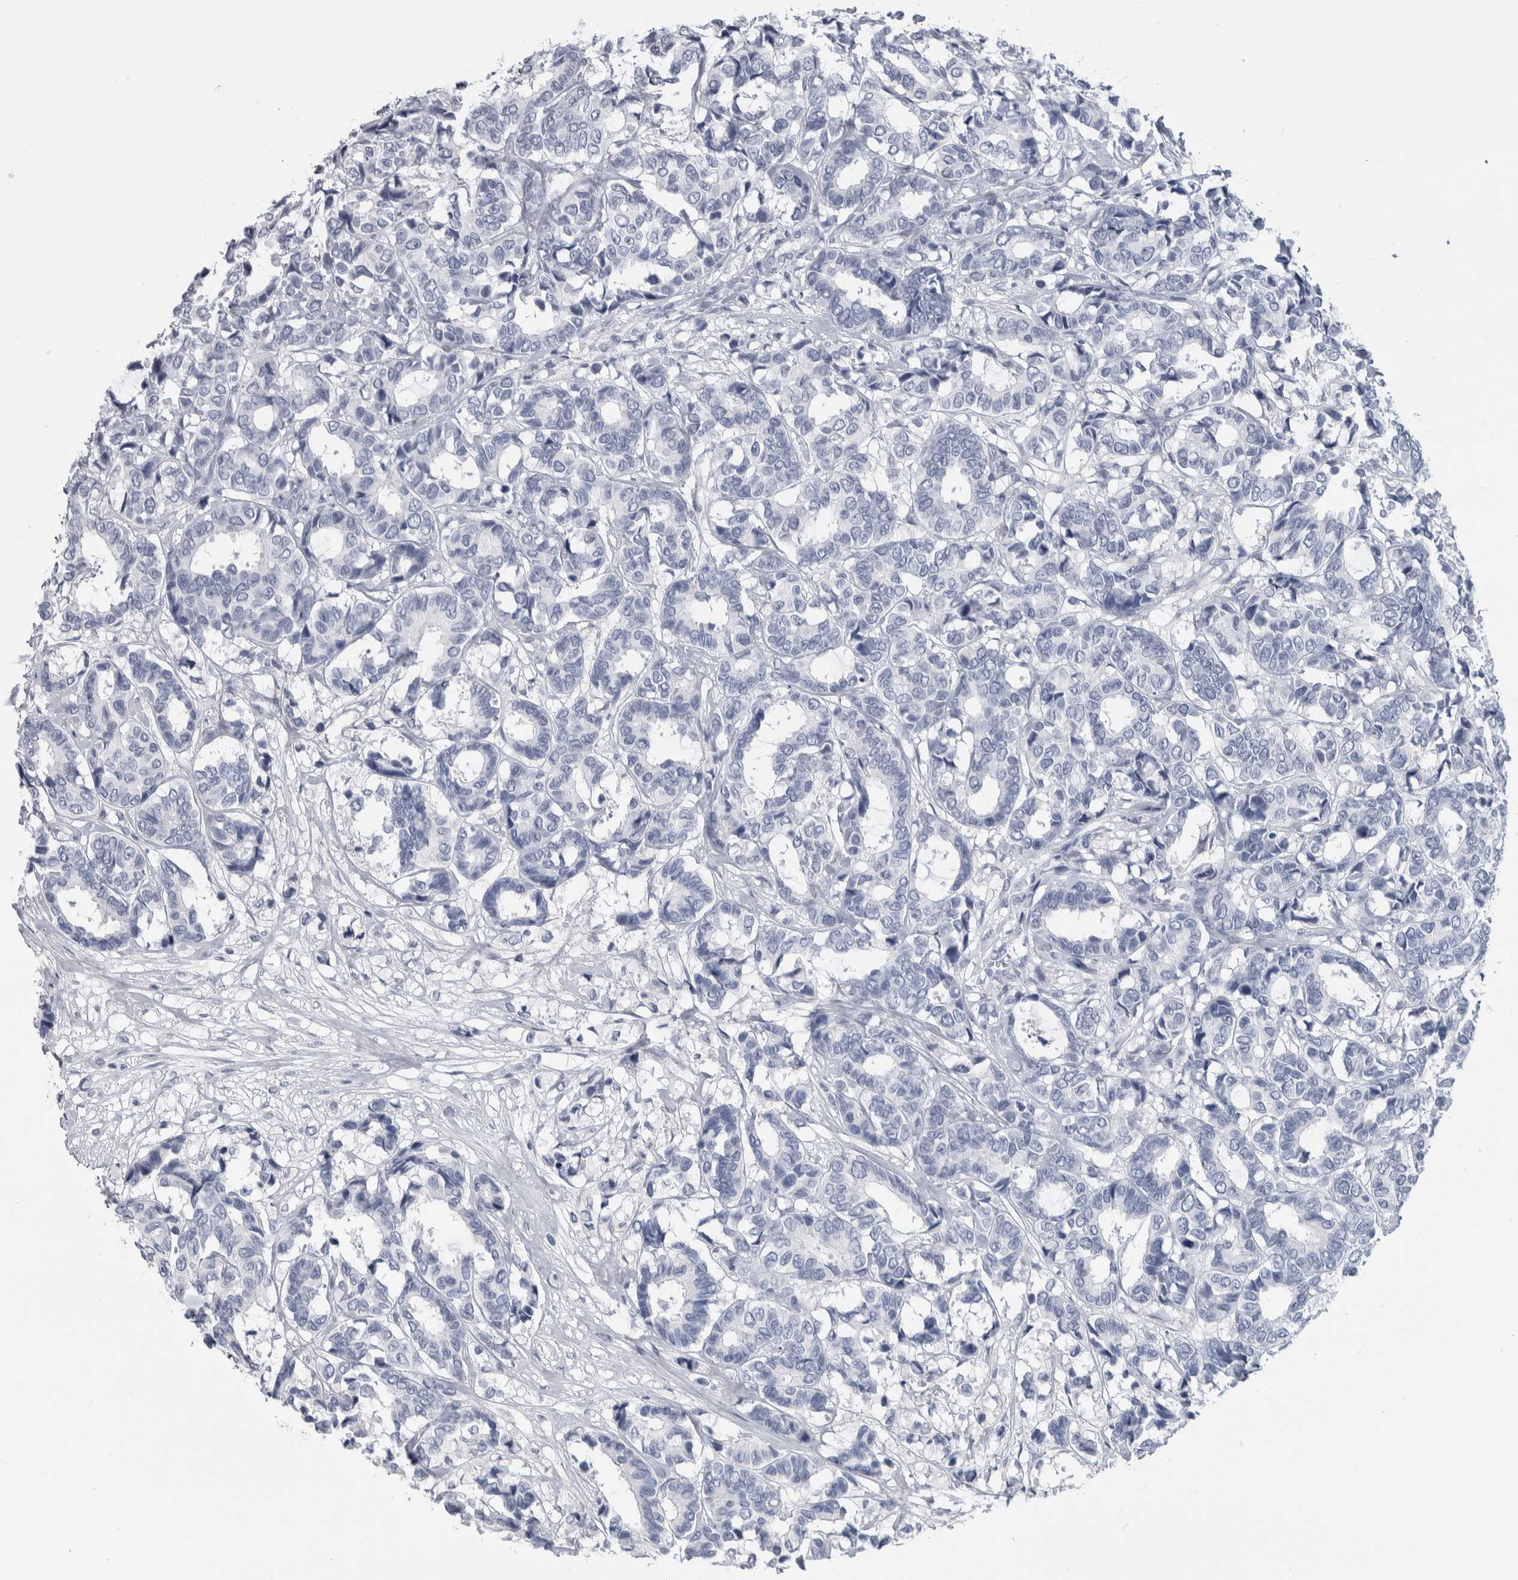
{"staining": {"intensity": "negative", "quantity": "none", "location": "none"}, "tissue": "breast cancer", "cell_type": "Tumor cells", "image_type": "cancer", "snomed": [{"axis": "morphology", "description": "Duct carcinoma"}, {"axis": "topography", "description": "Breast"}], "caption": "The photomicrograph shows no staining of tumor cells in breast cancer.", "gene": "CDH17", "patient": {"sex": "female", "age": 87}}